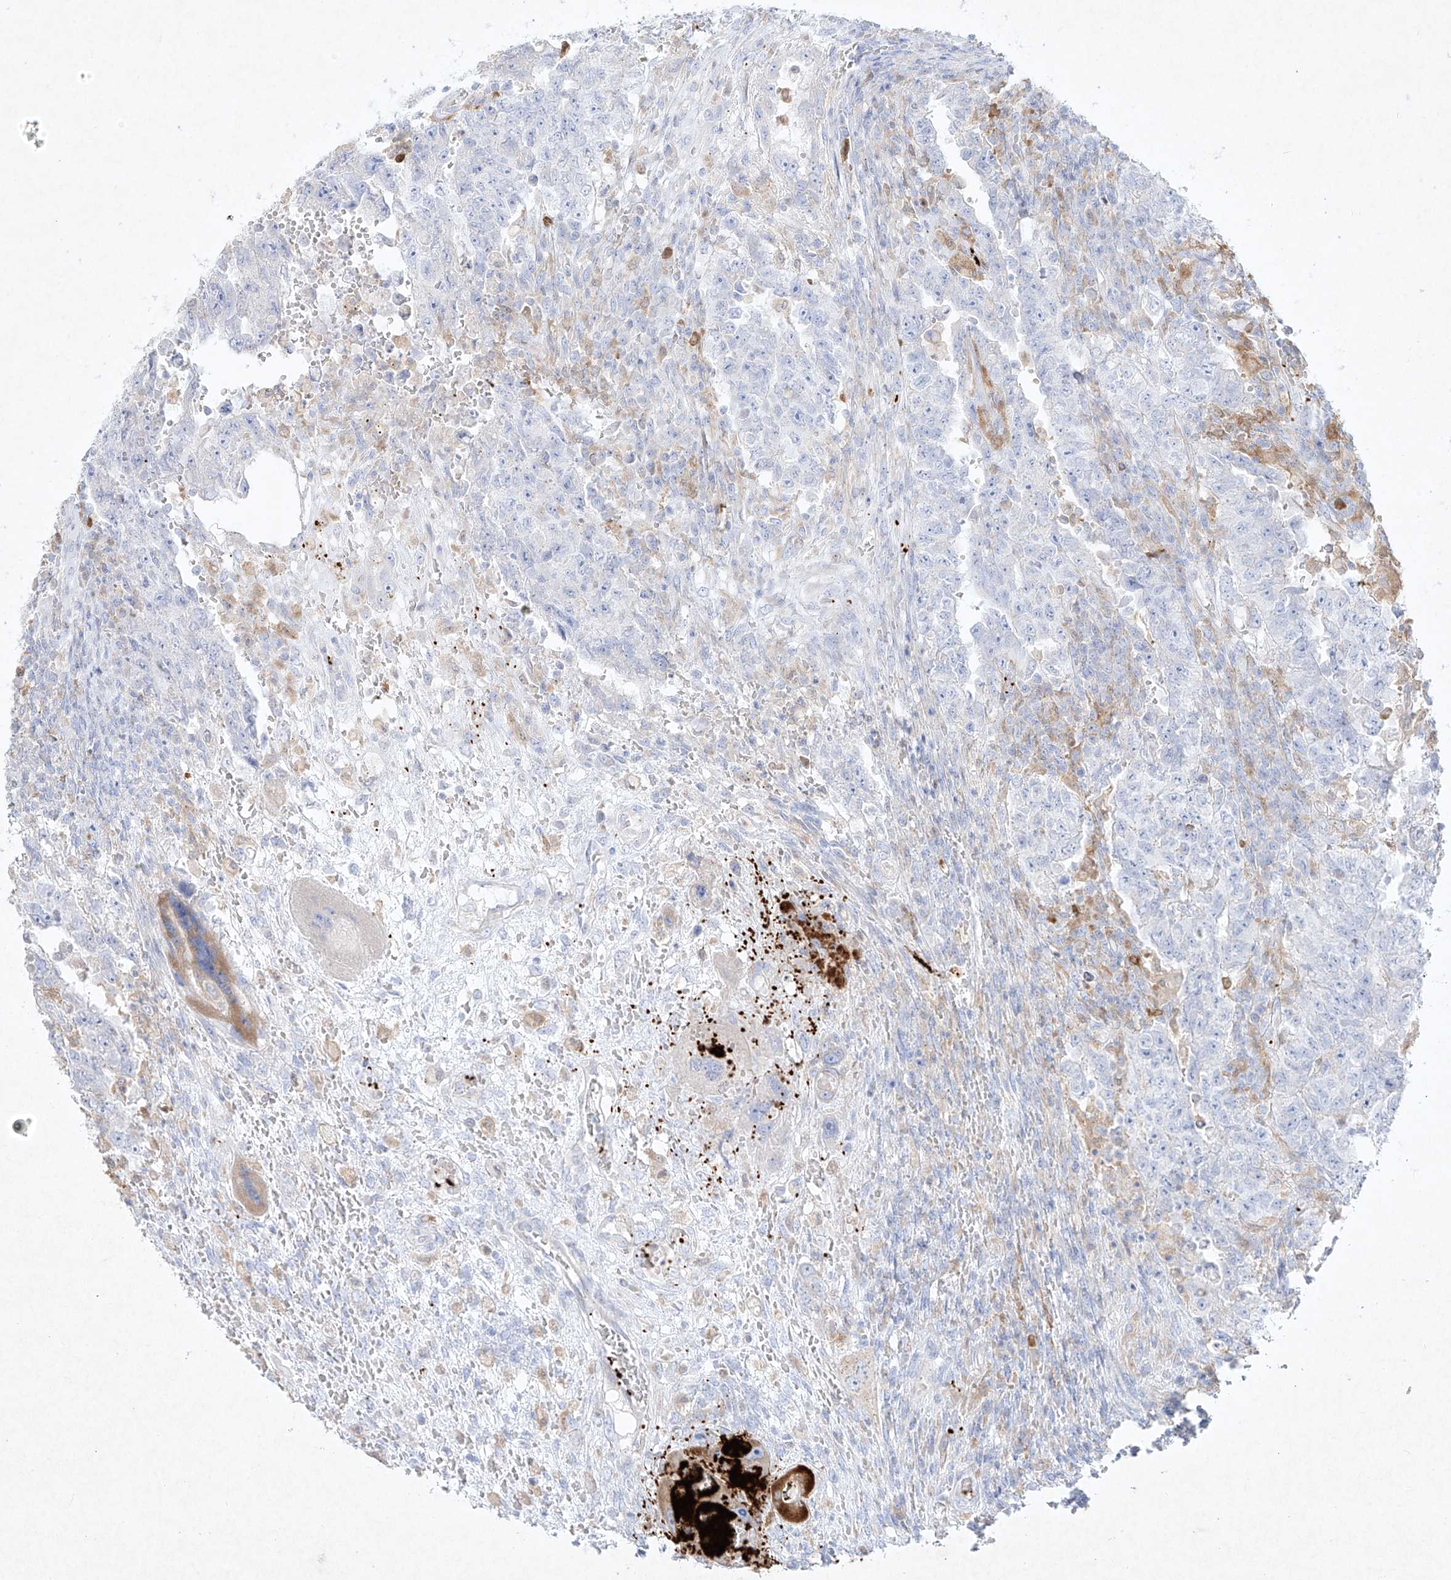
{"staining": {"intensity": "negative", "quantity": "none", "location": "none"}, "tissue": "testis cancer", "cell_type": "Tumor cells", "image_type": "cancer", "snomed": [{"axis": "morphology", "description": "Carcinoma, Embryonal, NOS"}, {"axis": "topography", "description": "Testis"}], "caption": "High power microscopy micrograph of an immunohistochemistry photomicrograph of testis embryonal carcinoma, revealing no significant expression in tumor cells.", "gene": "PLEK", "patient": {"sex": "male", "age": 26}}